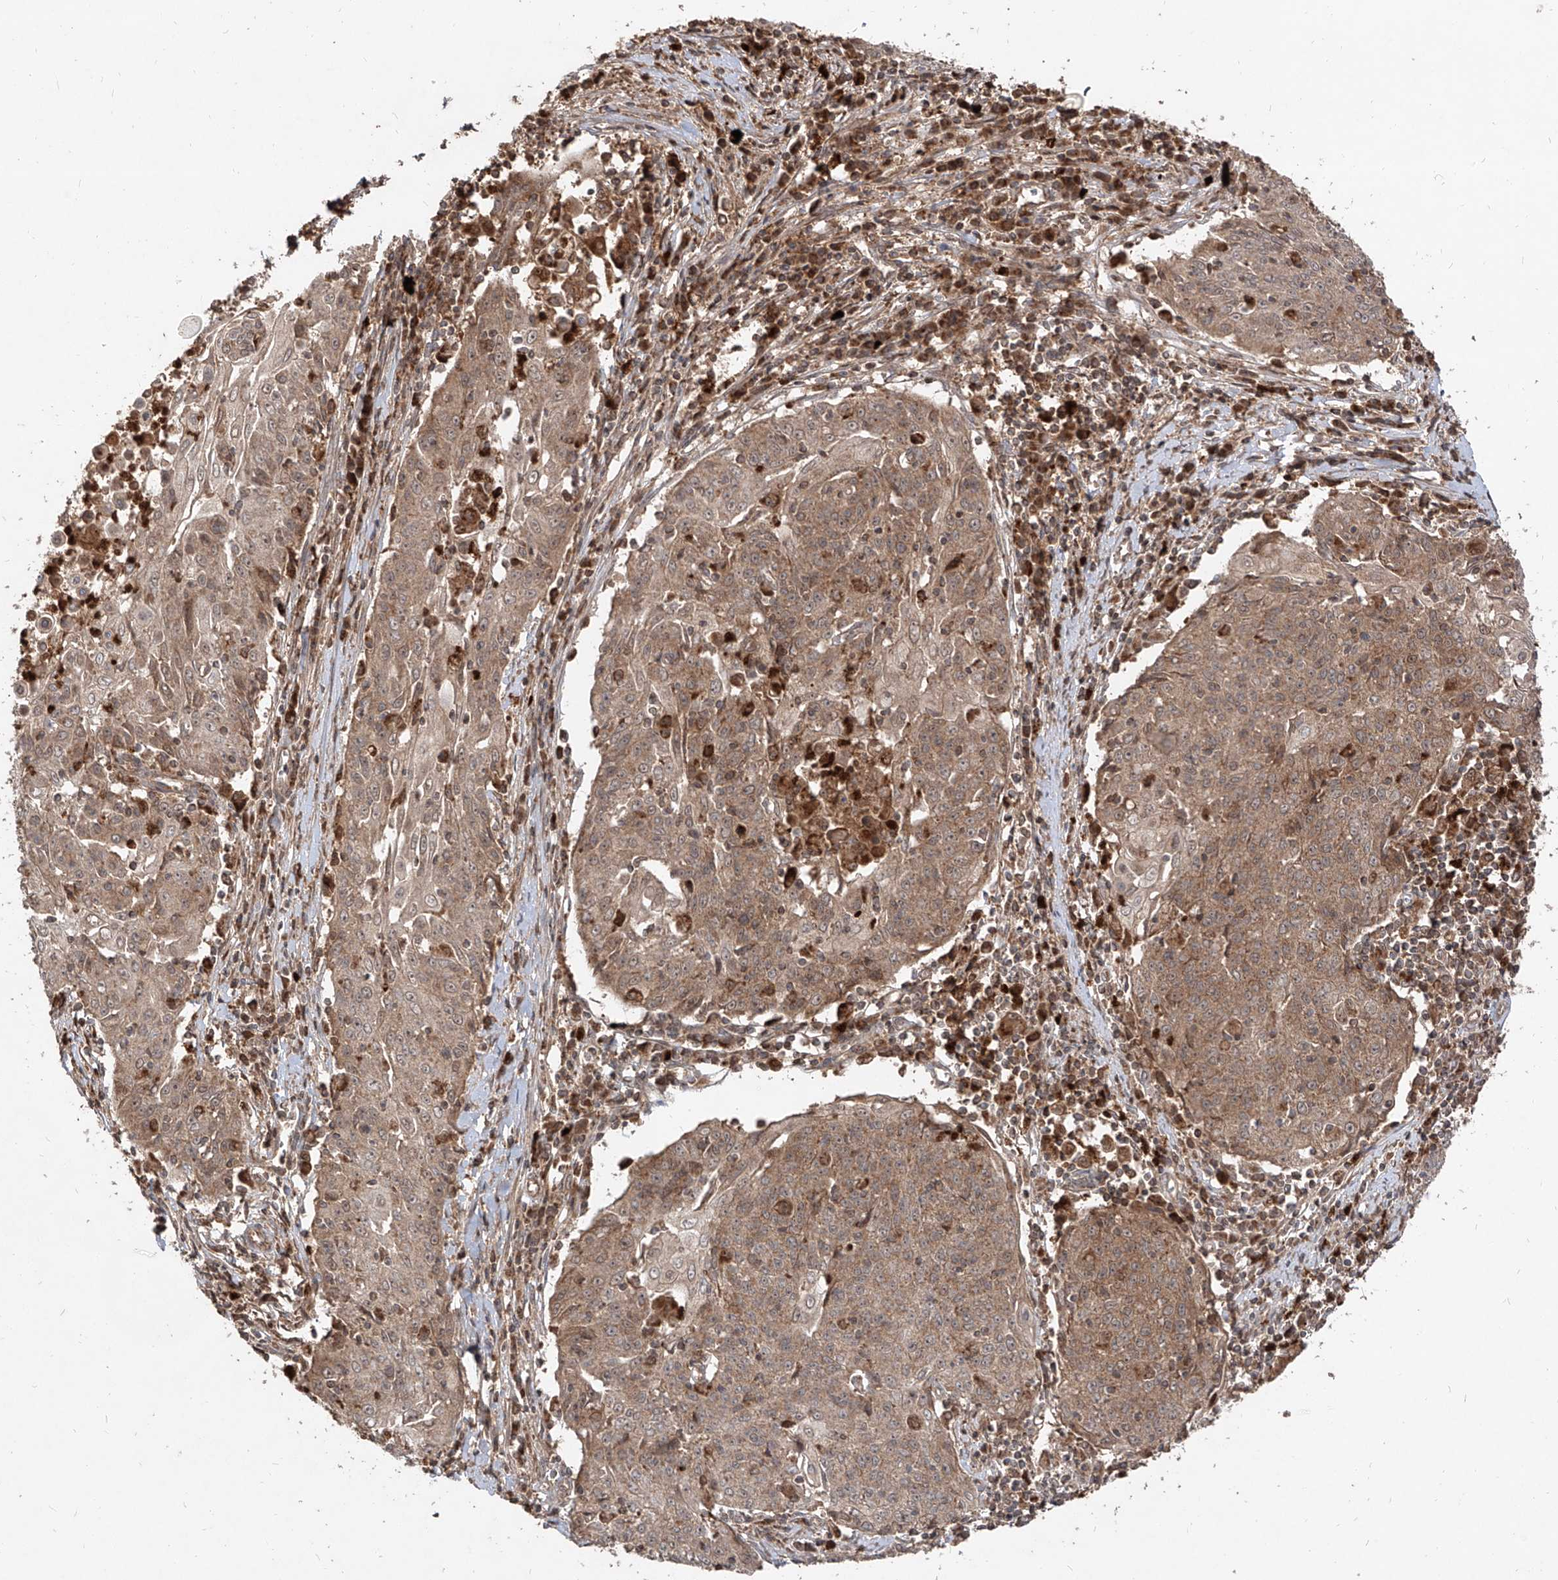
{"staining": {"intensity": "moderate", "quantity": ">75%", "location": "cytoplasmic/membranous"}, "tissue": "cervical cancer", "cell_type": "Tumor cells", "image_type": "cancer", "snomed": [{"axis": "morphology", "description": "Squamous cell carcinoma, NOS"}, {"axis": "topography", "description": "Cervix"}], "caption": "Immunohistochemical staining of human squamous cell carcinoma (cervical) reveals moderate cytoplasmic/membranous protein positivity in about >75% of tumor cells.", "gene": "AIM2", "patient": {"sex": "female", "age": 48}}